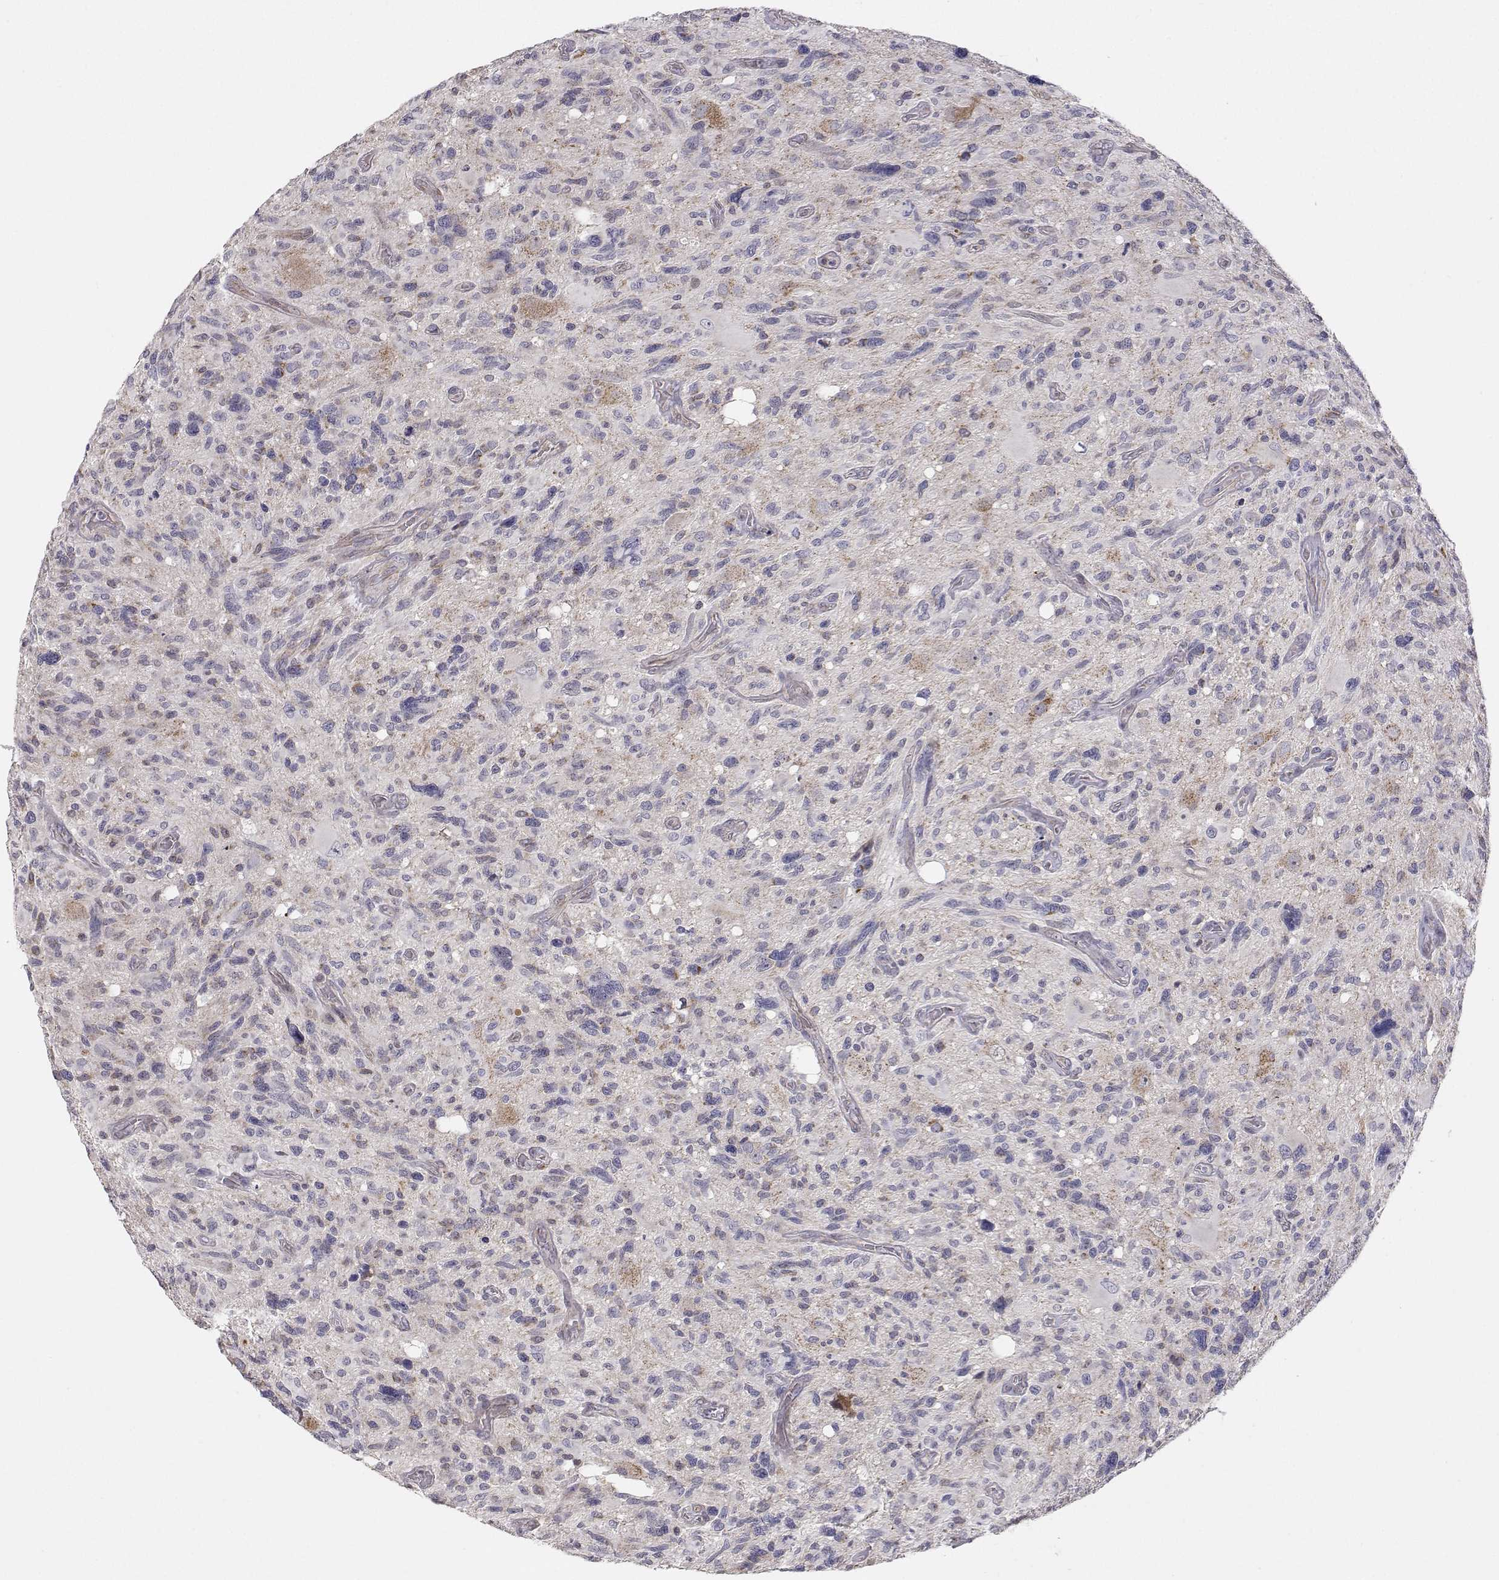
{"staining": {"intensity": "negative", "quantity": "none", "location": "none"}, "tissue": "glioma", "cell_type": "Tumor cells", "image_type": "cancer", "snomed": [{"axis": "morphology", "description": "Glioma, malignant, High grade"}, {"axis": "topography", "description": "Brain"}], "caption": "This histopathology image is of glioma stained with IHC to label a protein in brown with the nuclei are counter-stained blue. There is no expression in tumor cells.", "gene": "MRPL3", "patient": {"sex": "male", "age": 49}}